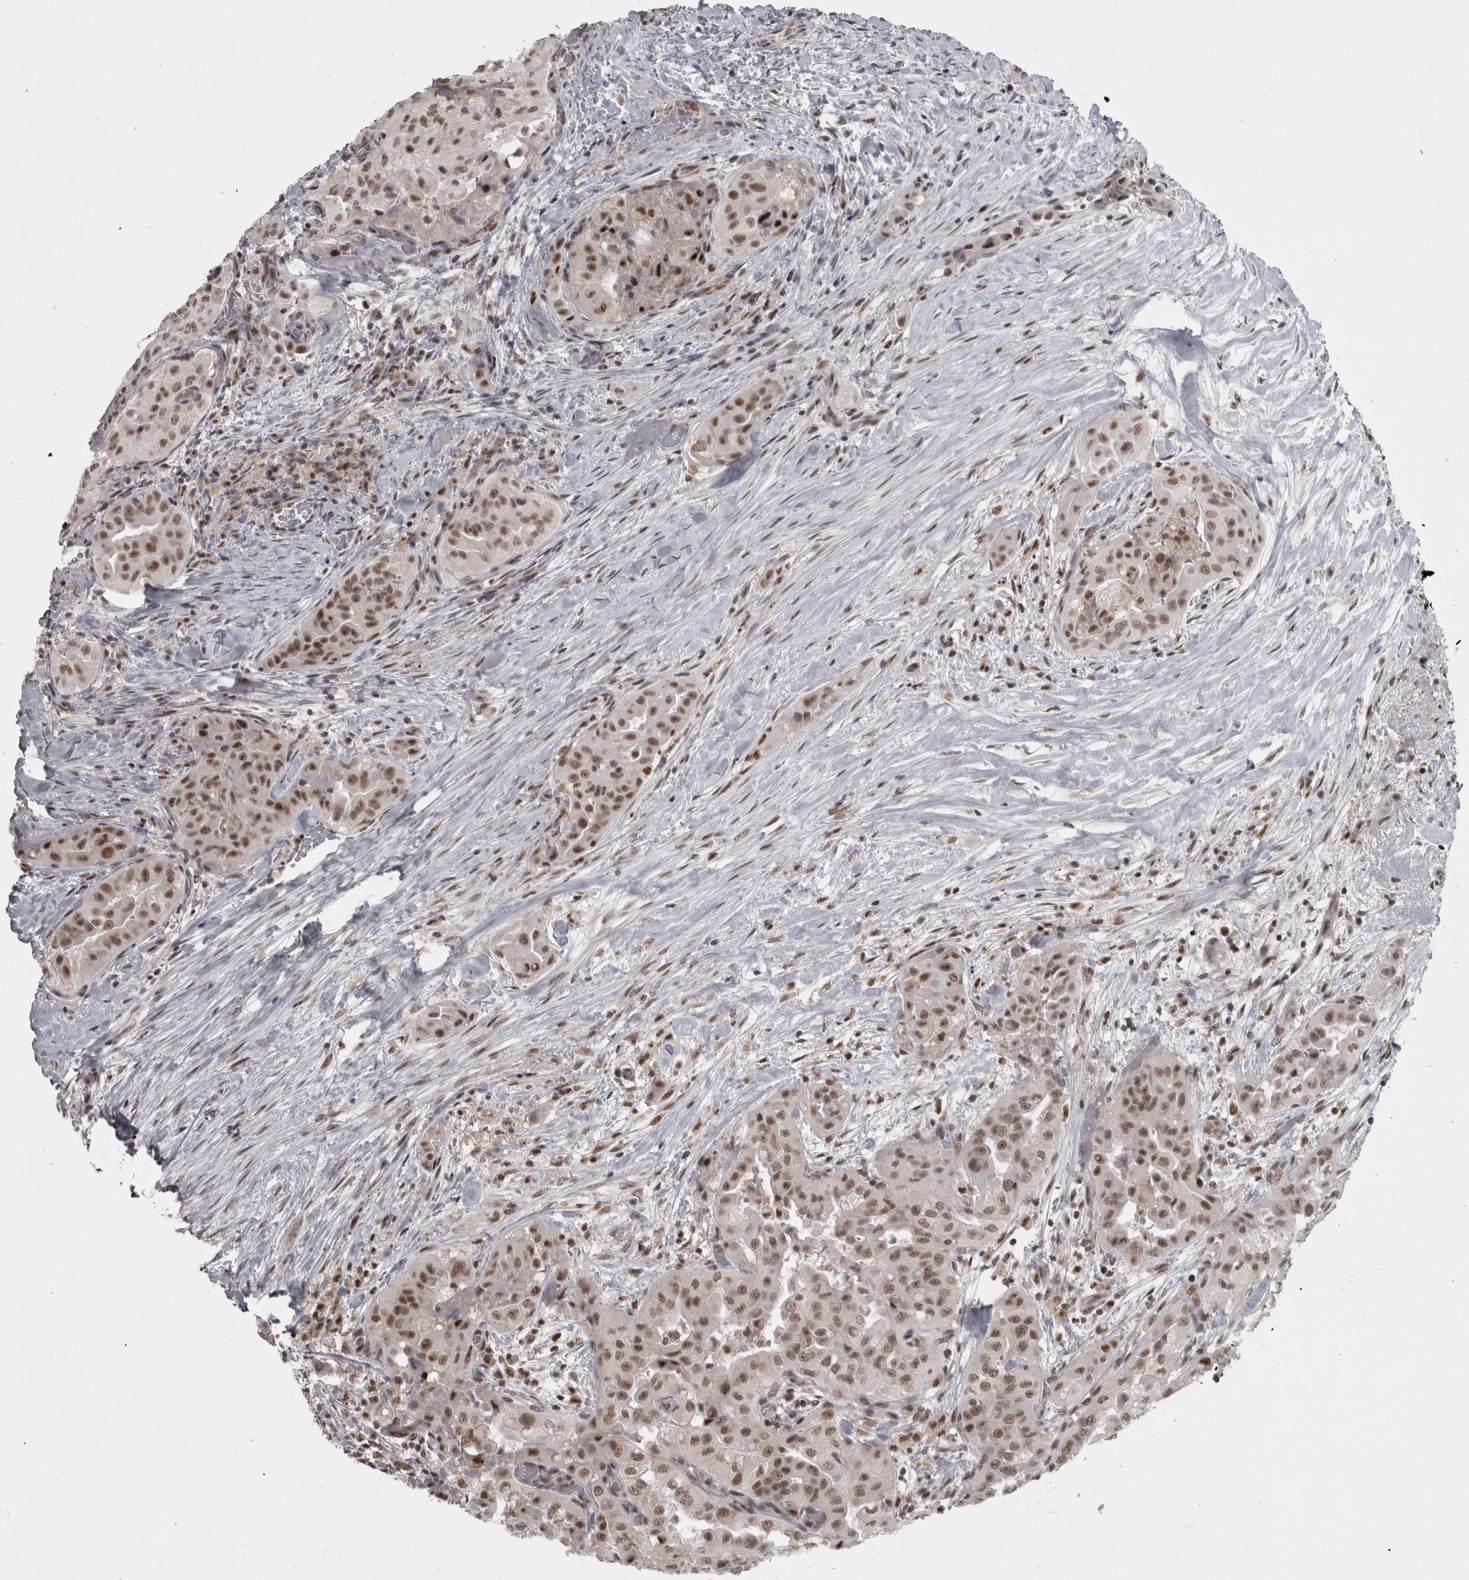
{"staining": {"intensity": "moderate", "quantity": ">75%", "location": "nuclear"}, "tissue": "thyroid cancer", "cell_type": "Tumor cells", "image_type": "cancer", "snomed": [{"axis": "morphology", "description": "Papillary adenocarcinoma, NOS"}, {"axis": "topography", "description": "Thyroid gland"}], "caption": "Immunohistochemistry of human thyroid cancer shows medium levels of moderate nuclear positivity in approximately >75% of tumor cells. (DAB (3,3'-diaminobenzidine) IHC with brightfield microscopy, high magnification).", "gene": "MICU3", "patient": {"sex": "female", "age": 59}}